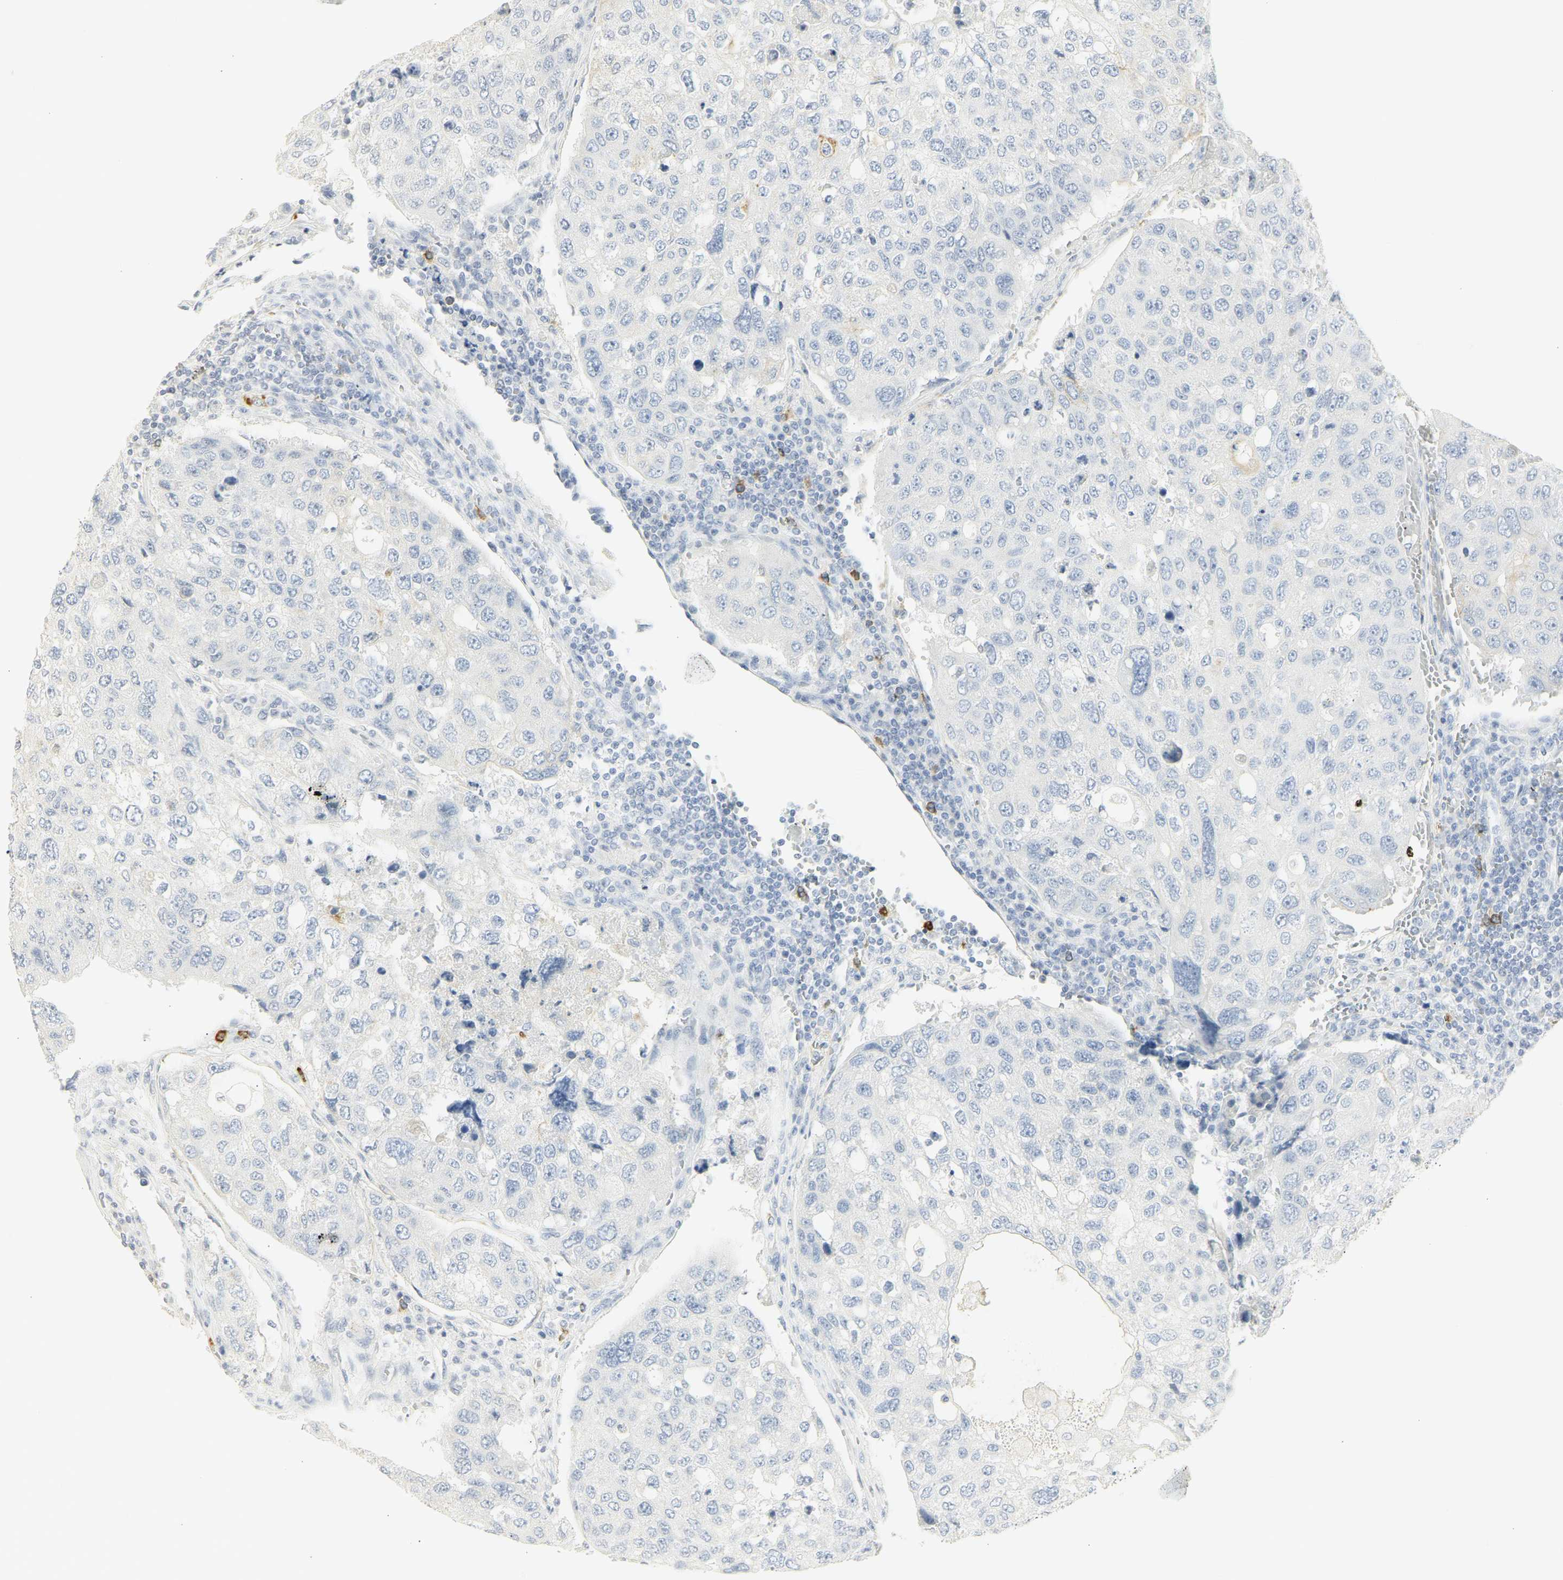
{"staining": {"intensity": "negative", "quantity": "none", "location": "none"}, "tissue": "urothelial cancer", "cell_type": "Tumor cells", "image_type": "cancer", "snomed": [{"axis": "morphology", "description": "Urothelial carcinoma, High grade"}, {"axis": "topography", "description": "Lymph node"}, {"axis": "topography", "description": "Urinary bladder"}], "caption": "This is an immunohistochemistry photomicrograph of urothelial cancer. There is no expression in tumor cells.", "gene": "CEACAM5", "patient": {"sex": "male", "age": 51}}